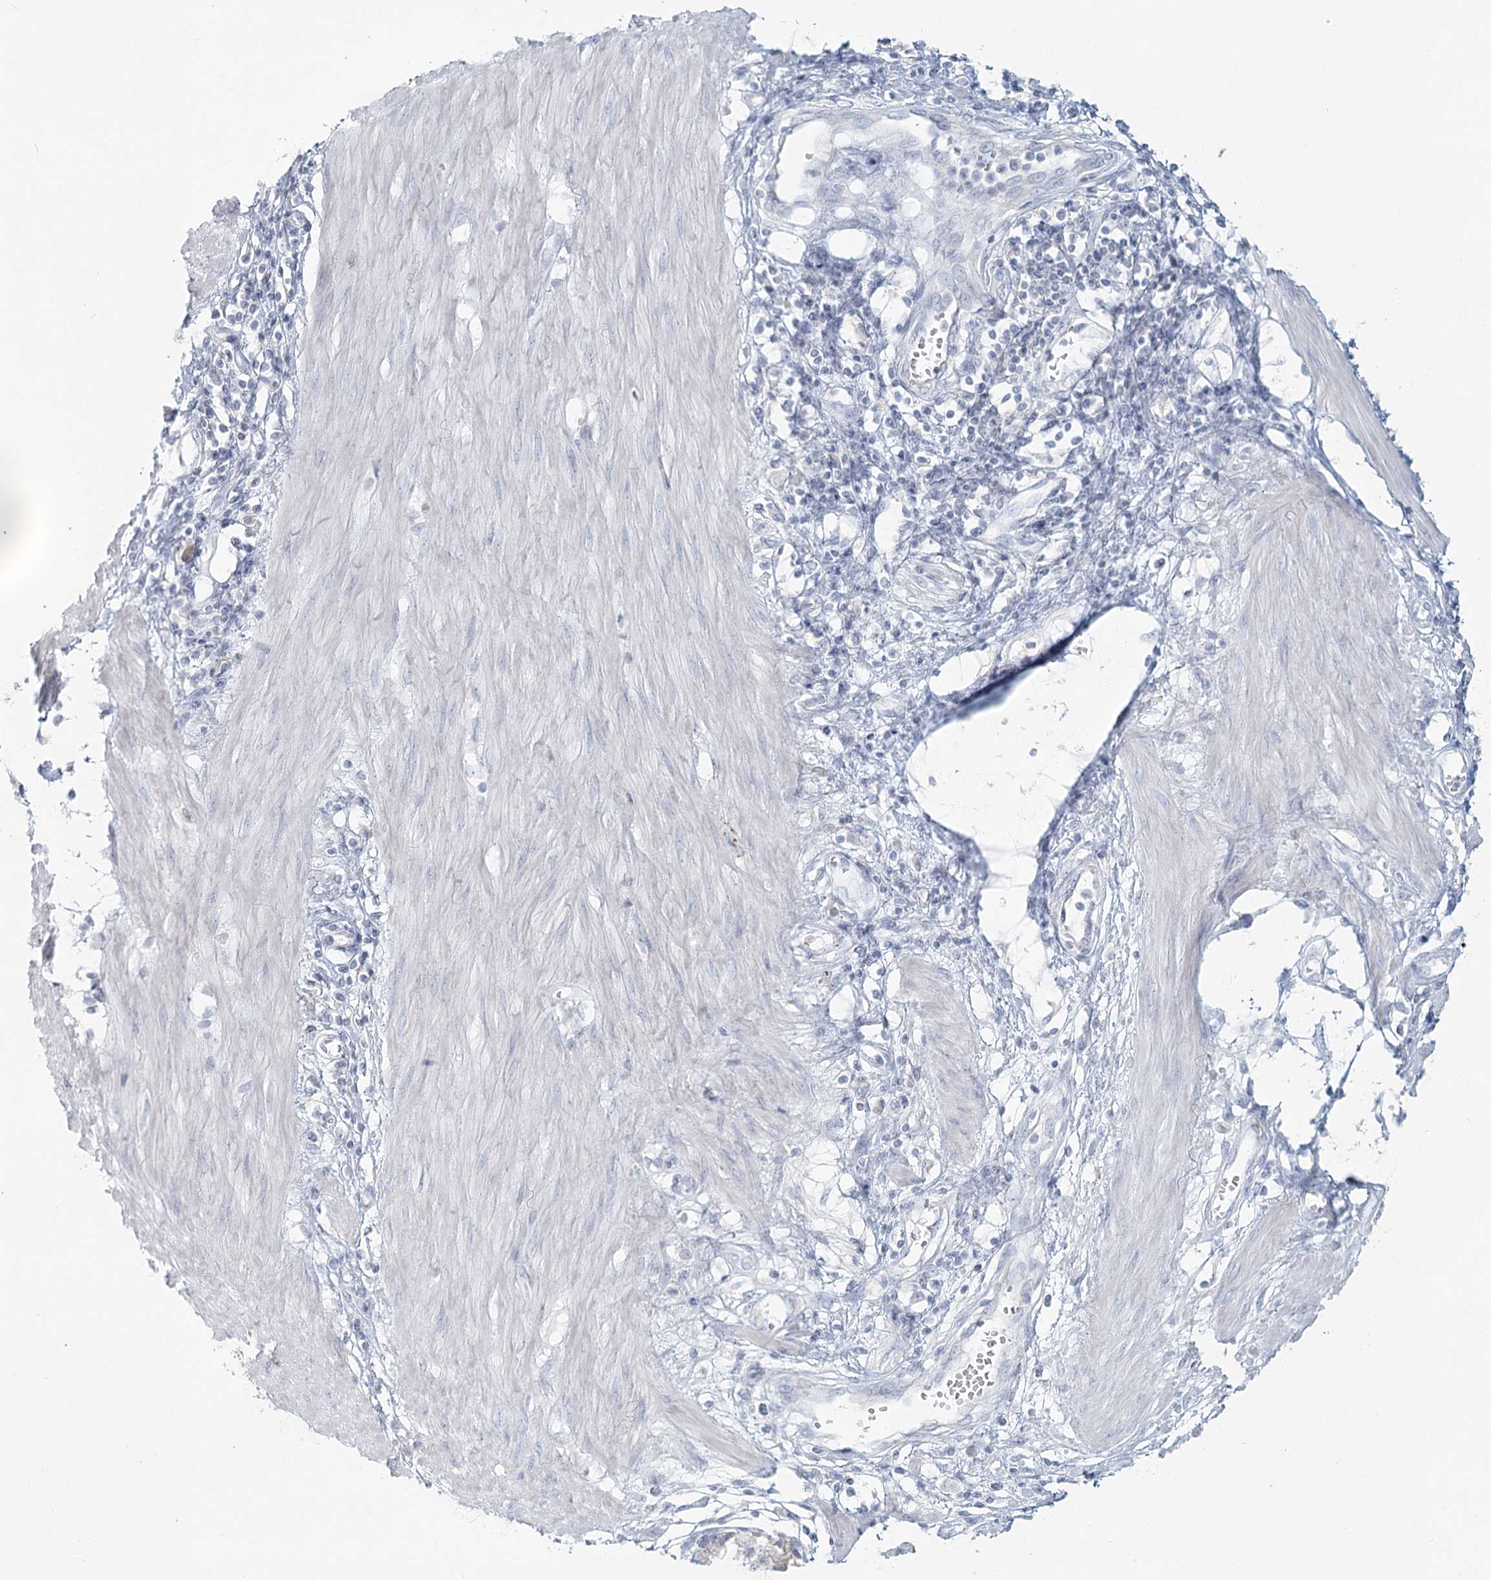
{"staining": {"intensity": "negative", "quantity": "none", "location": "none"}, "tissue": "stomach cancer", "cell_type": "Tumor cells", "image_type": "cancer", "snomed": [{"axis": "morphology", "description": "Adenocarcinoma, NOS"}, {"axis": "topography", "description": "Stomach"}], "caption": "High power microscopy photomicrograph of an immunohistochemistry (IHC) image of adenocarcinoma (stomach), revealing no significant staining in tumor cells.", "gene": "BPHL", "patient": {"sex": "female", "age": 76}}